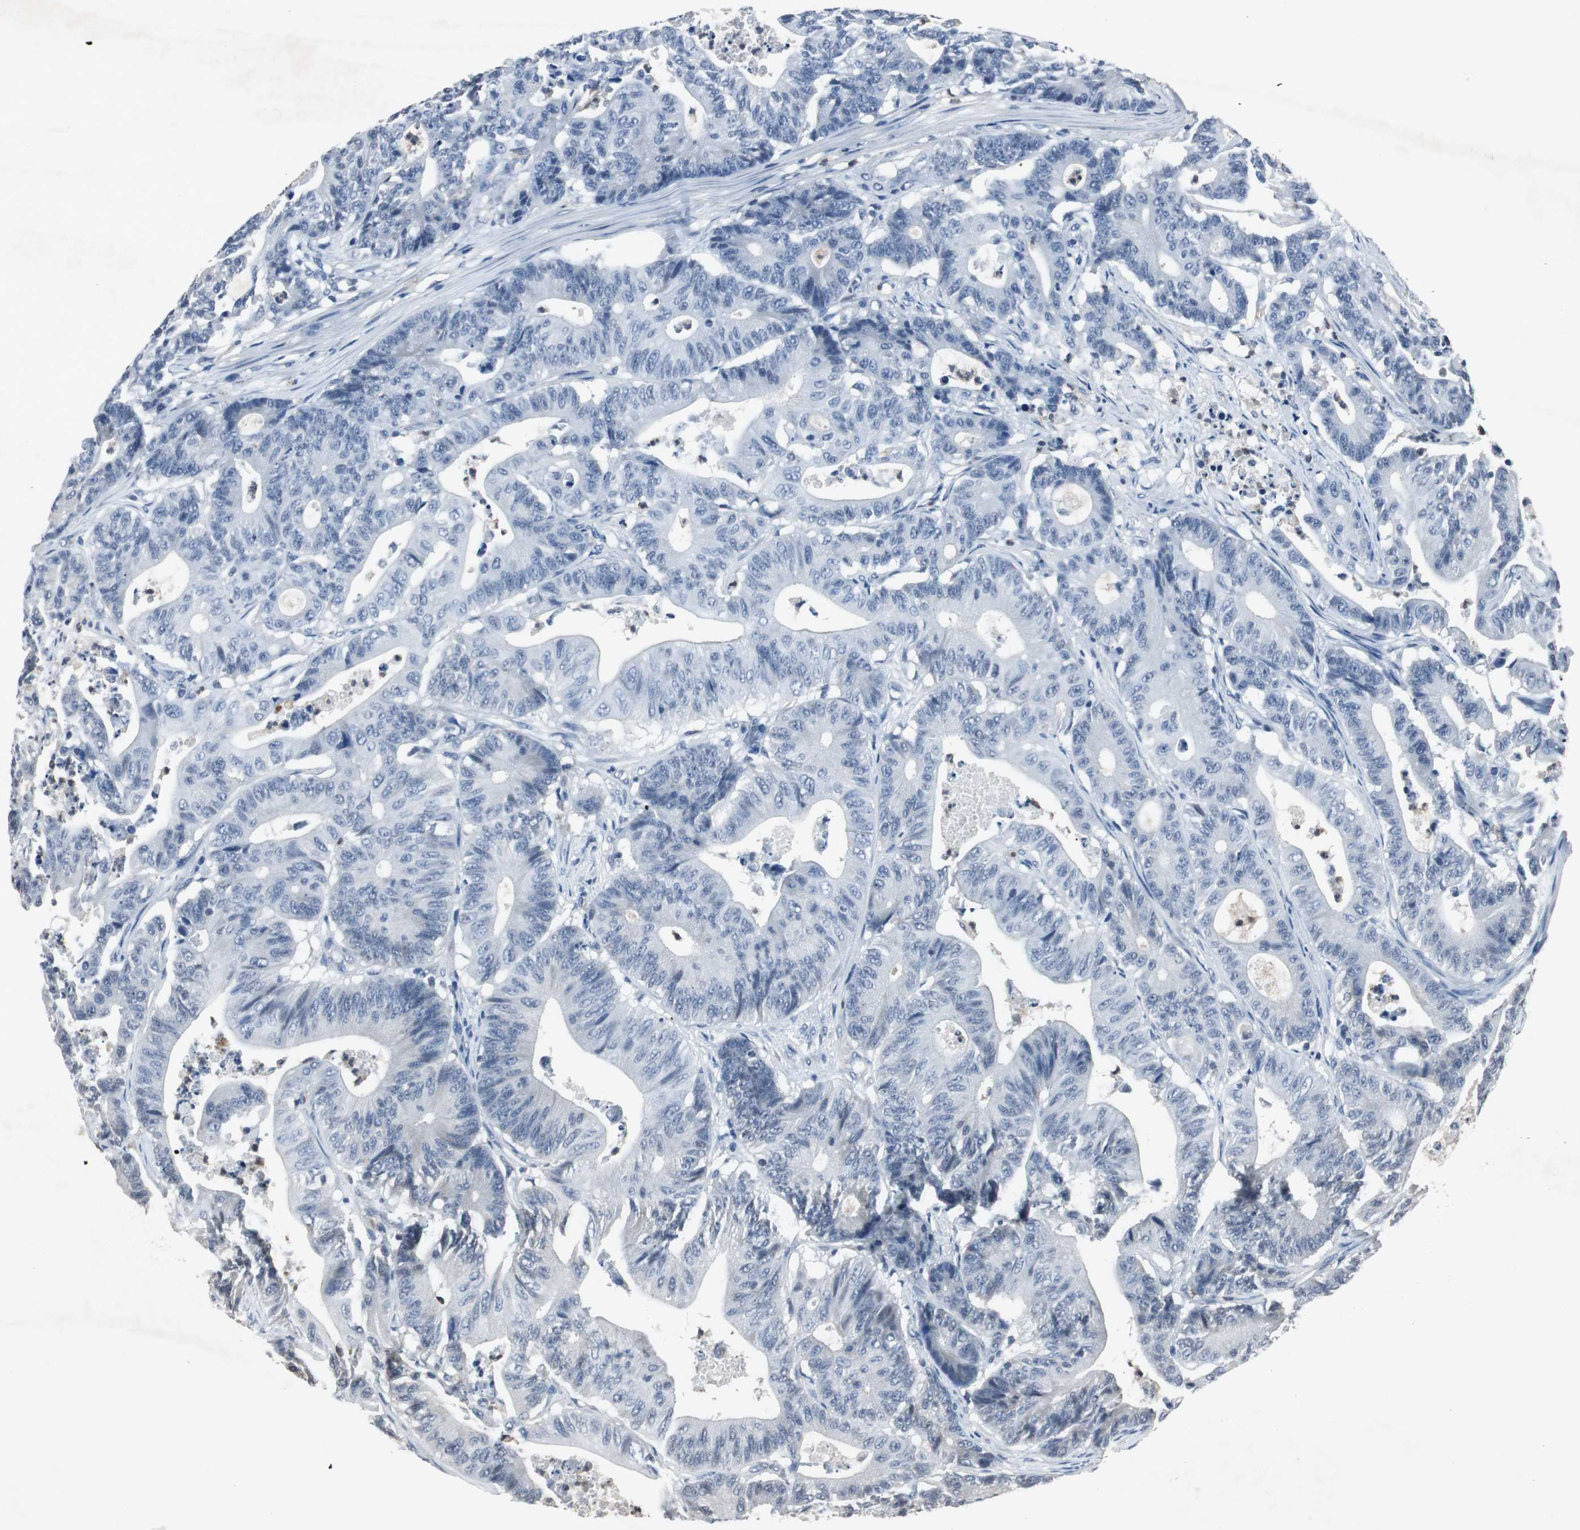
{"staining": {"intensity": "negative", "quantity": "none", "location": "none"}, "tissue": "colorectal cancer", "cell_type": "Tumor cells", "image_type": "cancer", "snomed": [{"axis": "morphology", "description": "Adenocarcinoma, NOS"}, {"axis": "topography", "description": "Colon"}], "caption": "Immunohistochemistry of colorectal cancer reveals no staining in tumor cells.", "gene": "ADNP2", "patient": {"sex": "female", "age": 84}}